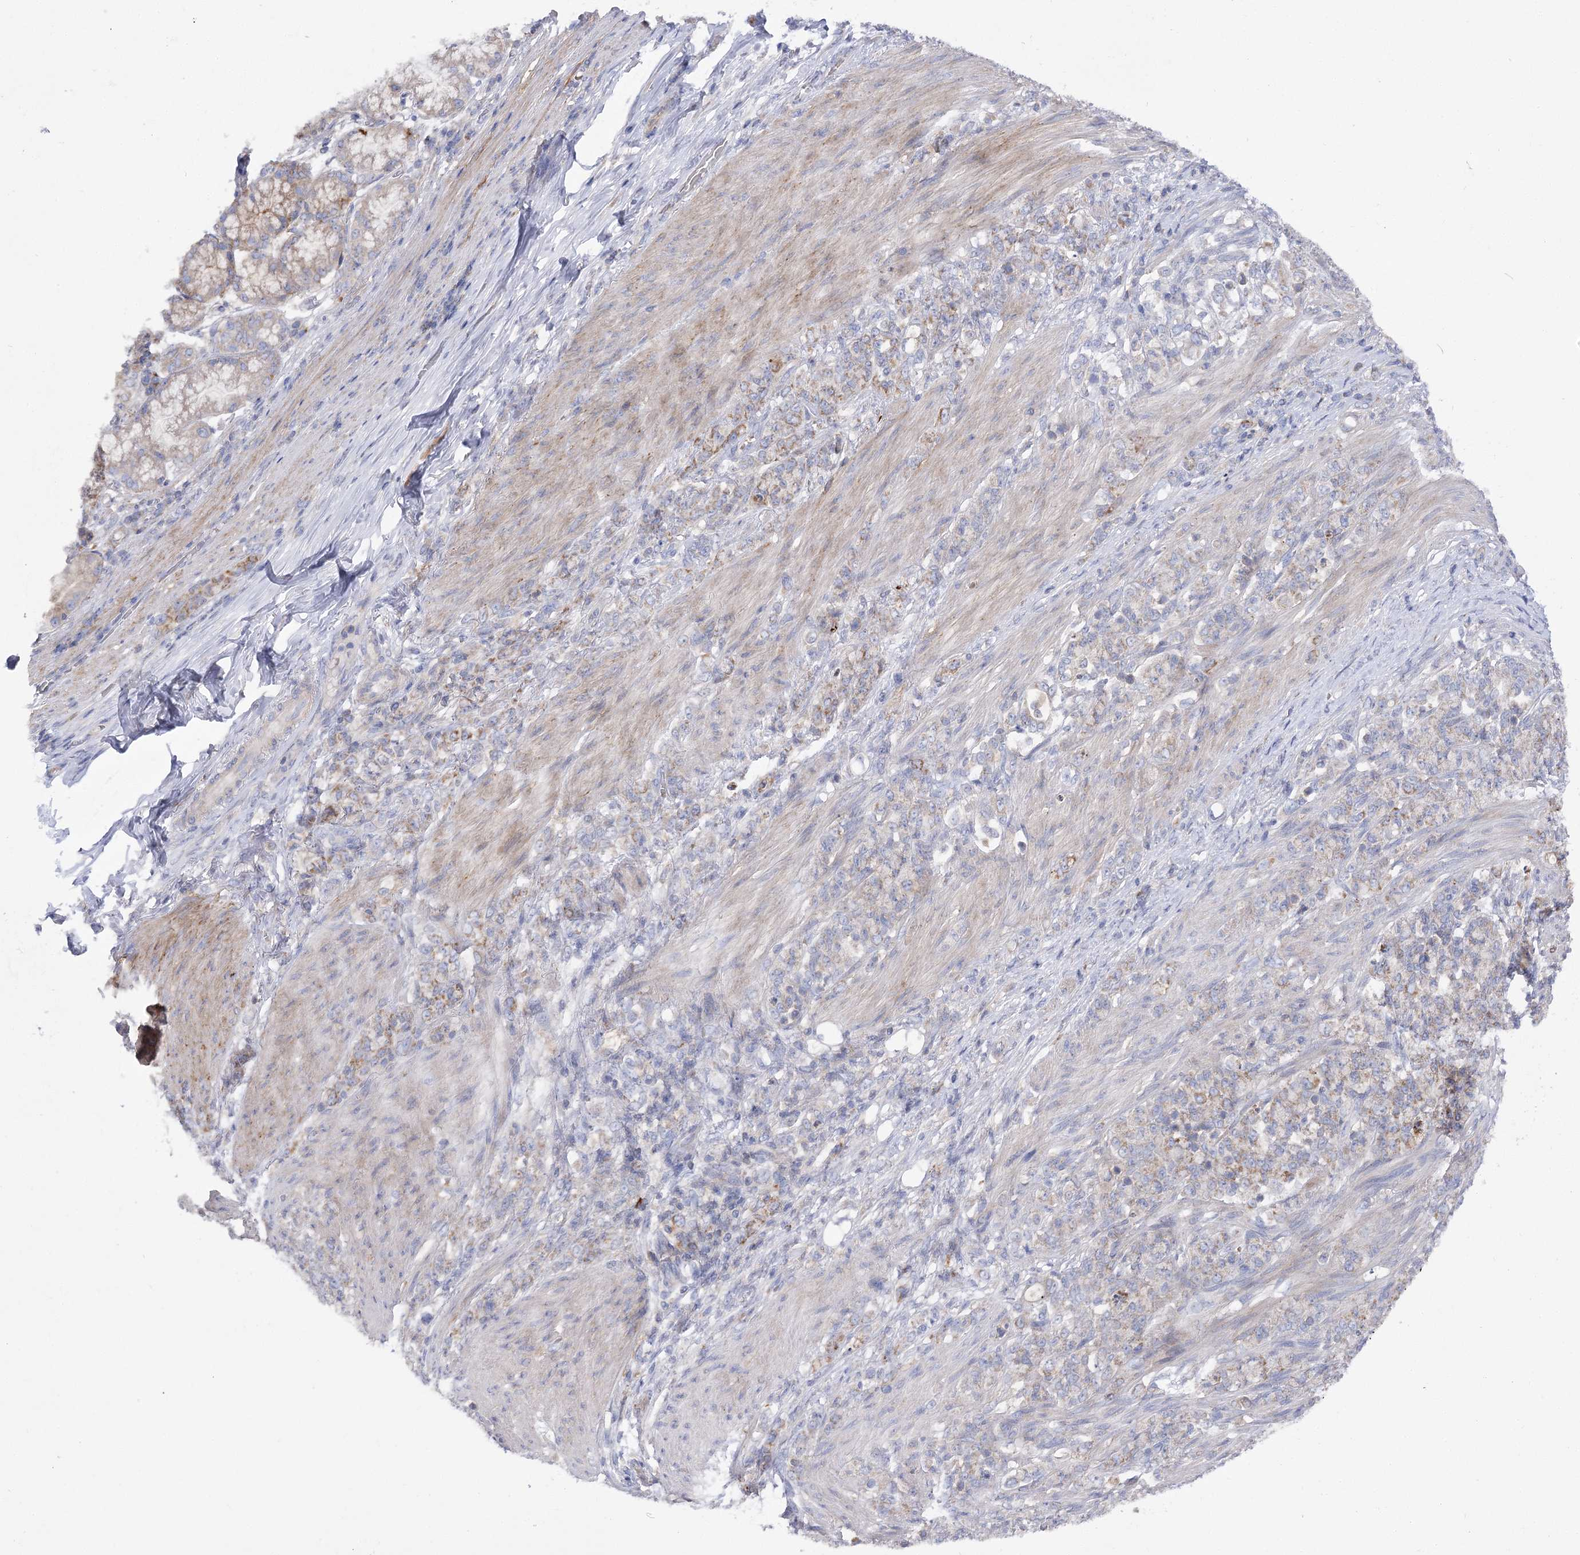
{"staining": {"intensity": "moderate", "quantity": "<25%", "location": "cytoplasmic/membranous"}, "tissue": "stomach cancer", "cell_type": "Tumor cells", "image_type": "cancer", "snomed": [{"axis": "morphology", "description": "Adenocarcinoma, NOS"}, {"axis": "topography", "description": "Stomach"}], "caption": "The histopathology image exhibits a brown stain indicating the presence of a protein in the cytoplasmic/membranous of tumor cells in adenocarcinoma (stomach). (DAB = brown stain, brightfield microscopy at high magnification).", "gene": "COX15", "patient": {"sex": "female", "age": 79}}